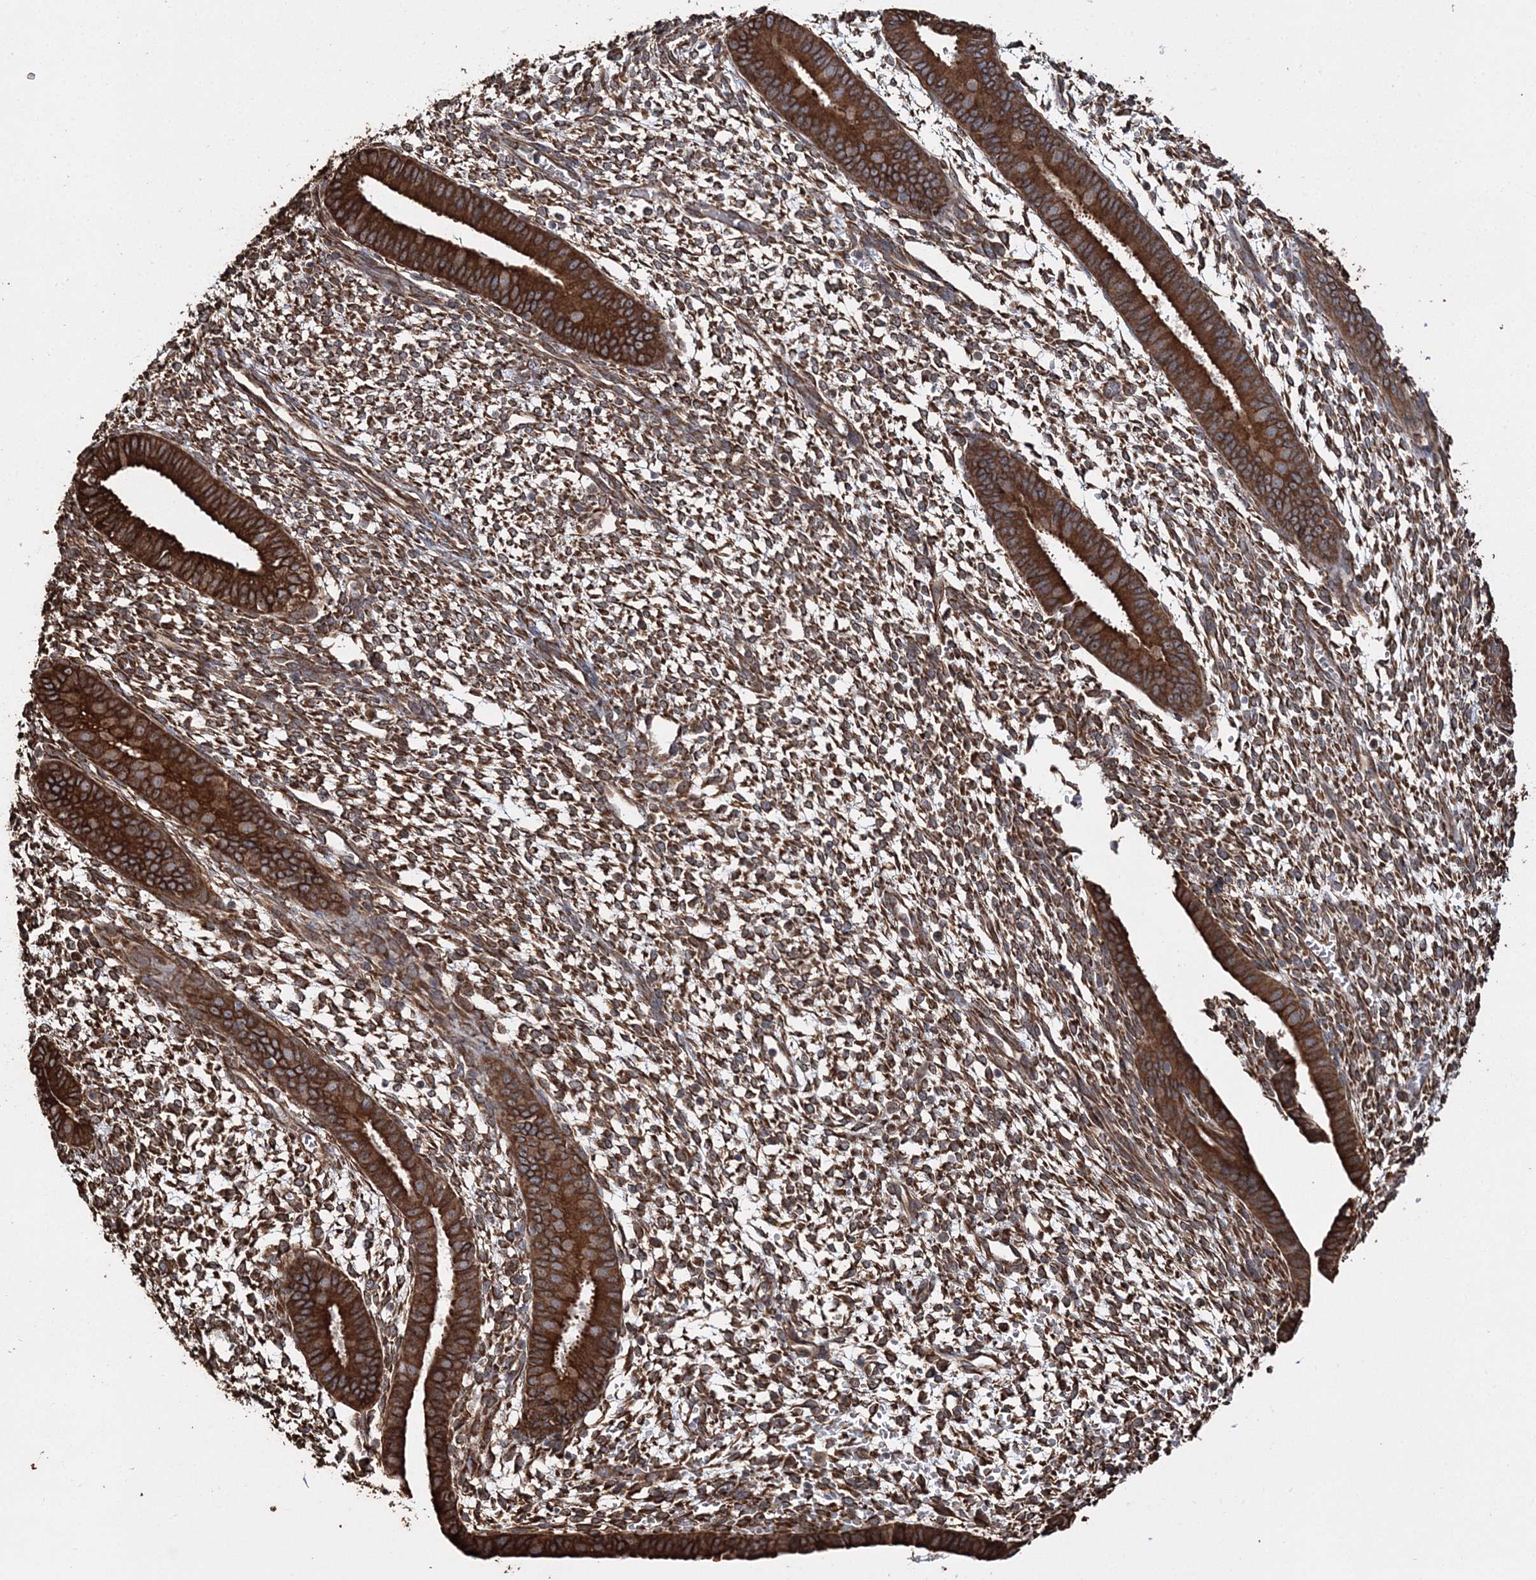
{"staining": {"intensity": "strong", "quantity": ">75%", "location": "cytoplasmic/membranous"}, "tissue": "endometrium", "cell_type": "Cells in endometrial stroma", "image_type": "normal", "snomed": [{"axis": "morphology", "description": "Normal tissue, NOS"}, {"axis": "topography", "description": "Endometrium"}], "caption": "High-magnification brightfield microscopy of benign endometrium stained with DAB (3,3'-diaminobenzidine) (brown) and counterstained with hematoxylin (blue). cells in endometrial stroma exhibit strong cytoplasmic/membranous expression is appreciated in approximately>75% of cells.", "gene": "SCRN3", "patient": {"sex": "female", "age": 46}}